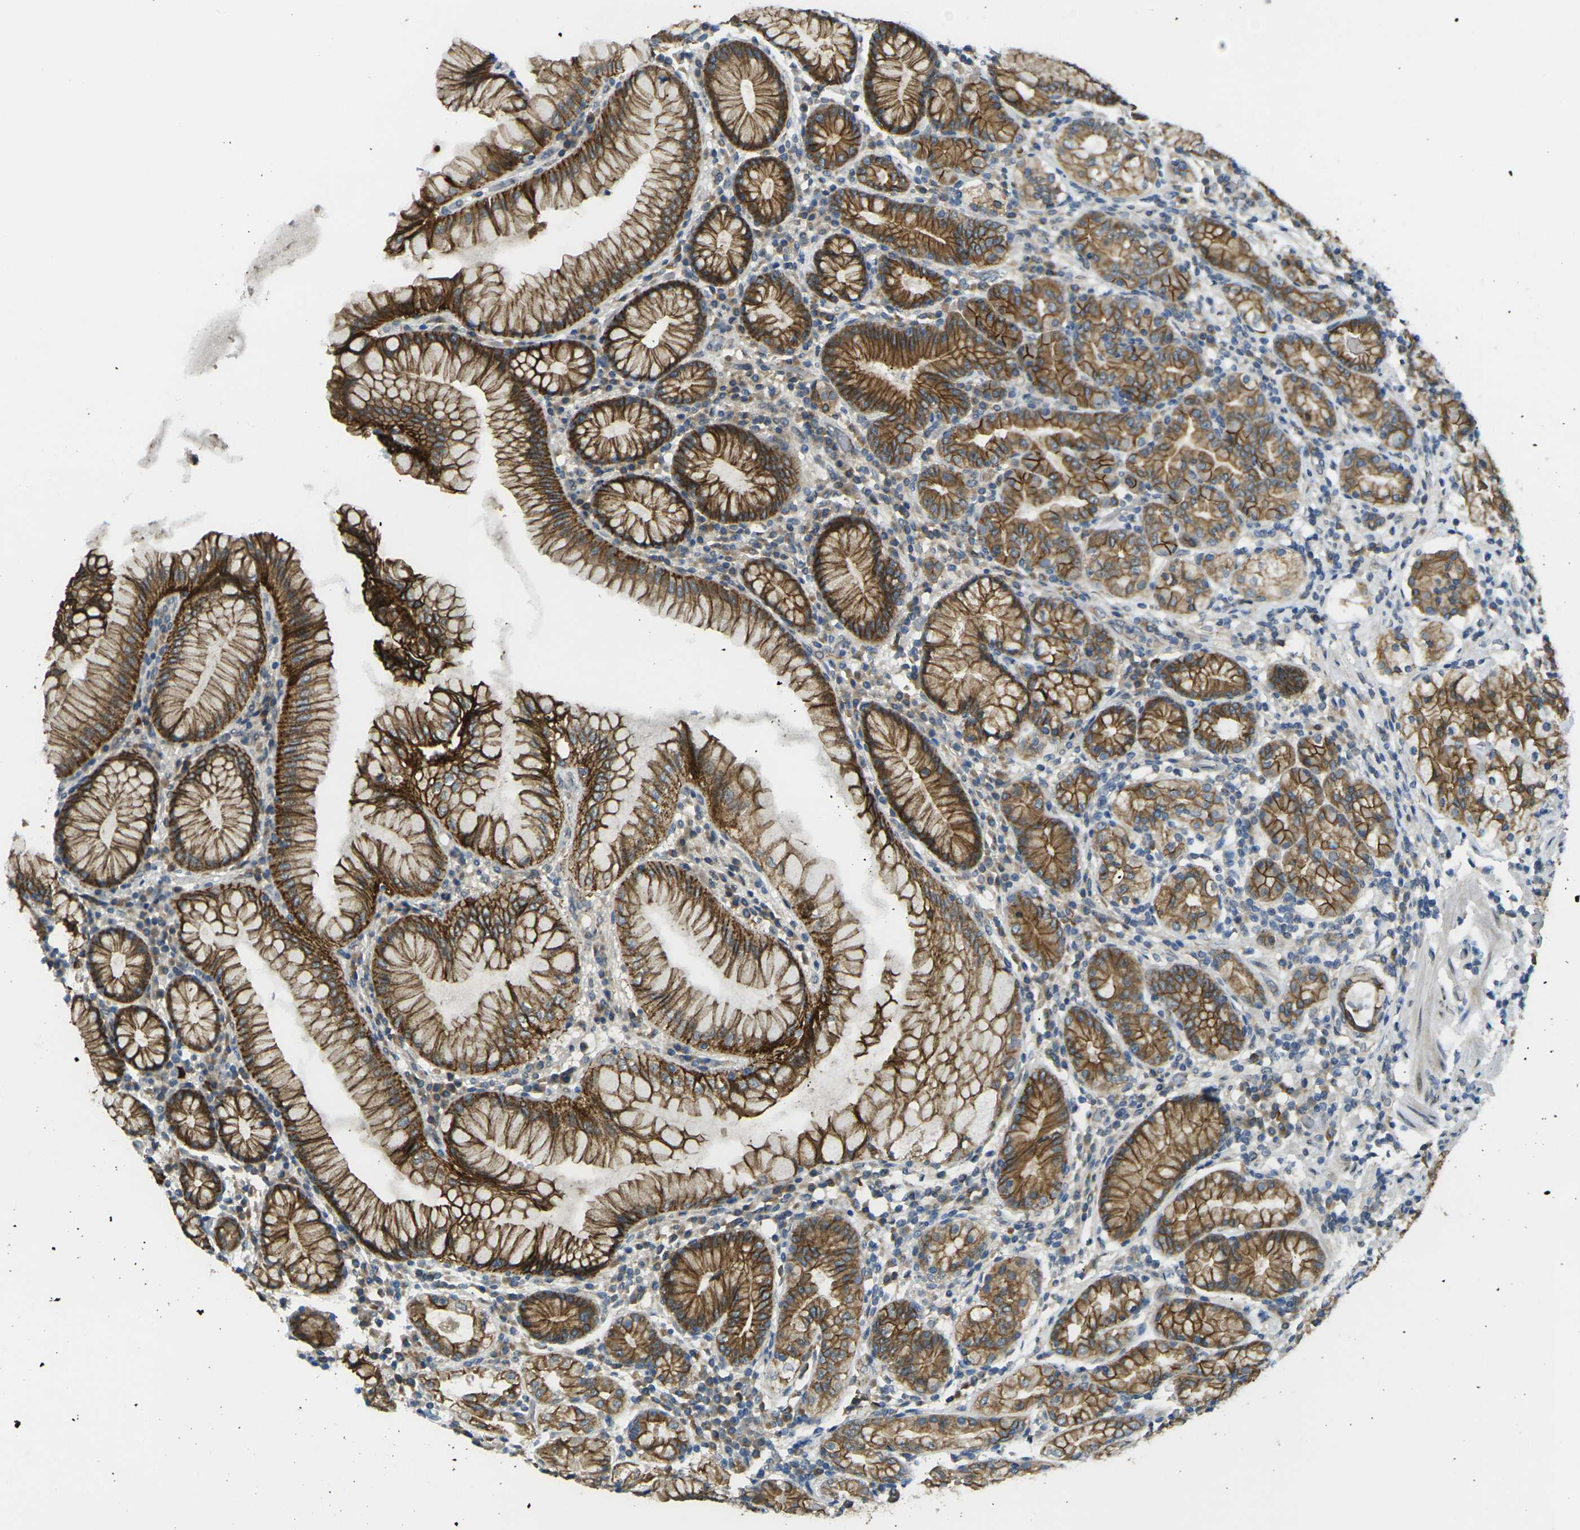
{"staining": {"intensity": "strong", "quantity": ">75%", "location": "cytoplasmic/membranous"}, "tissue": "stomach", "cell_type": "Glandular cells", "image_type": "normal", "snomed": [{"axis": "morphology", "description": "Normal tissue, NOS"}, {"axis": "topography", "description": "Stomach, lower"}], "caption": "Immunohistochemical staining of benign human stomach displays strong cytoplasmic/membranous protein expression in approximately >75% of glandular cells. Nuclei are stained in blue.", "gene": "RHBDD1", "patient": {"sex": "female", "age": 76}}